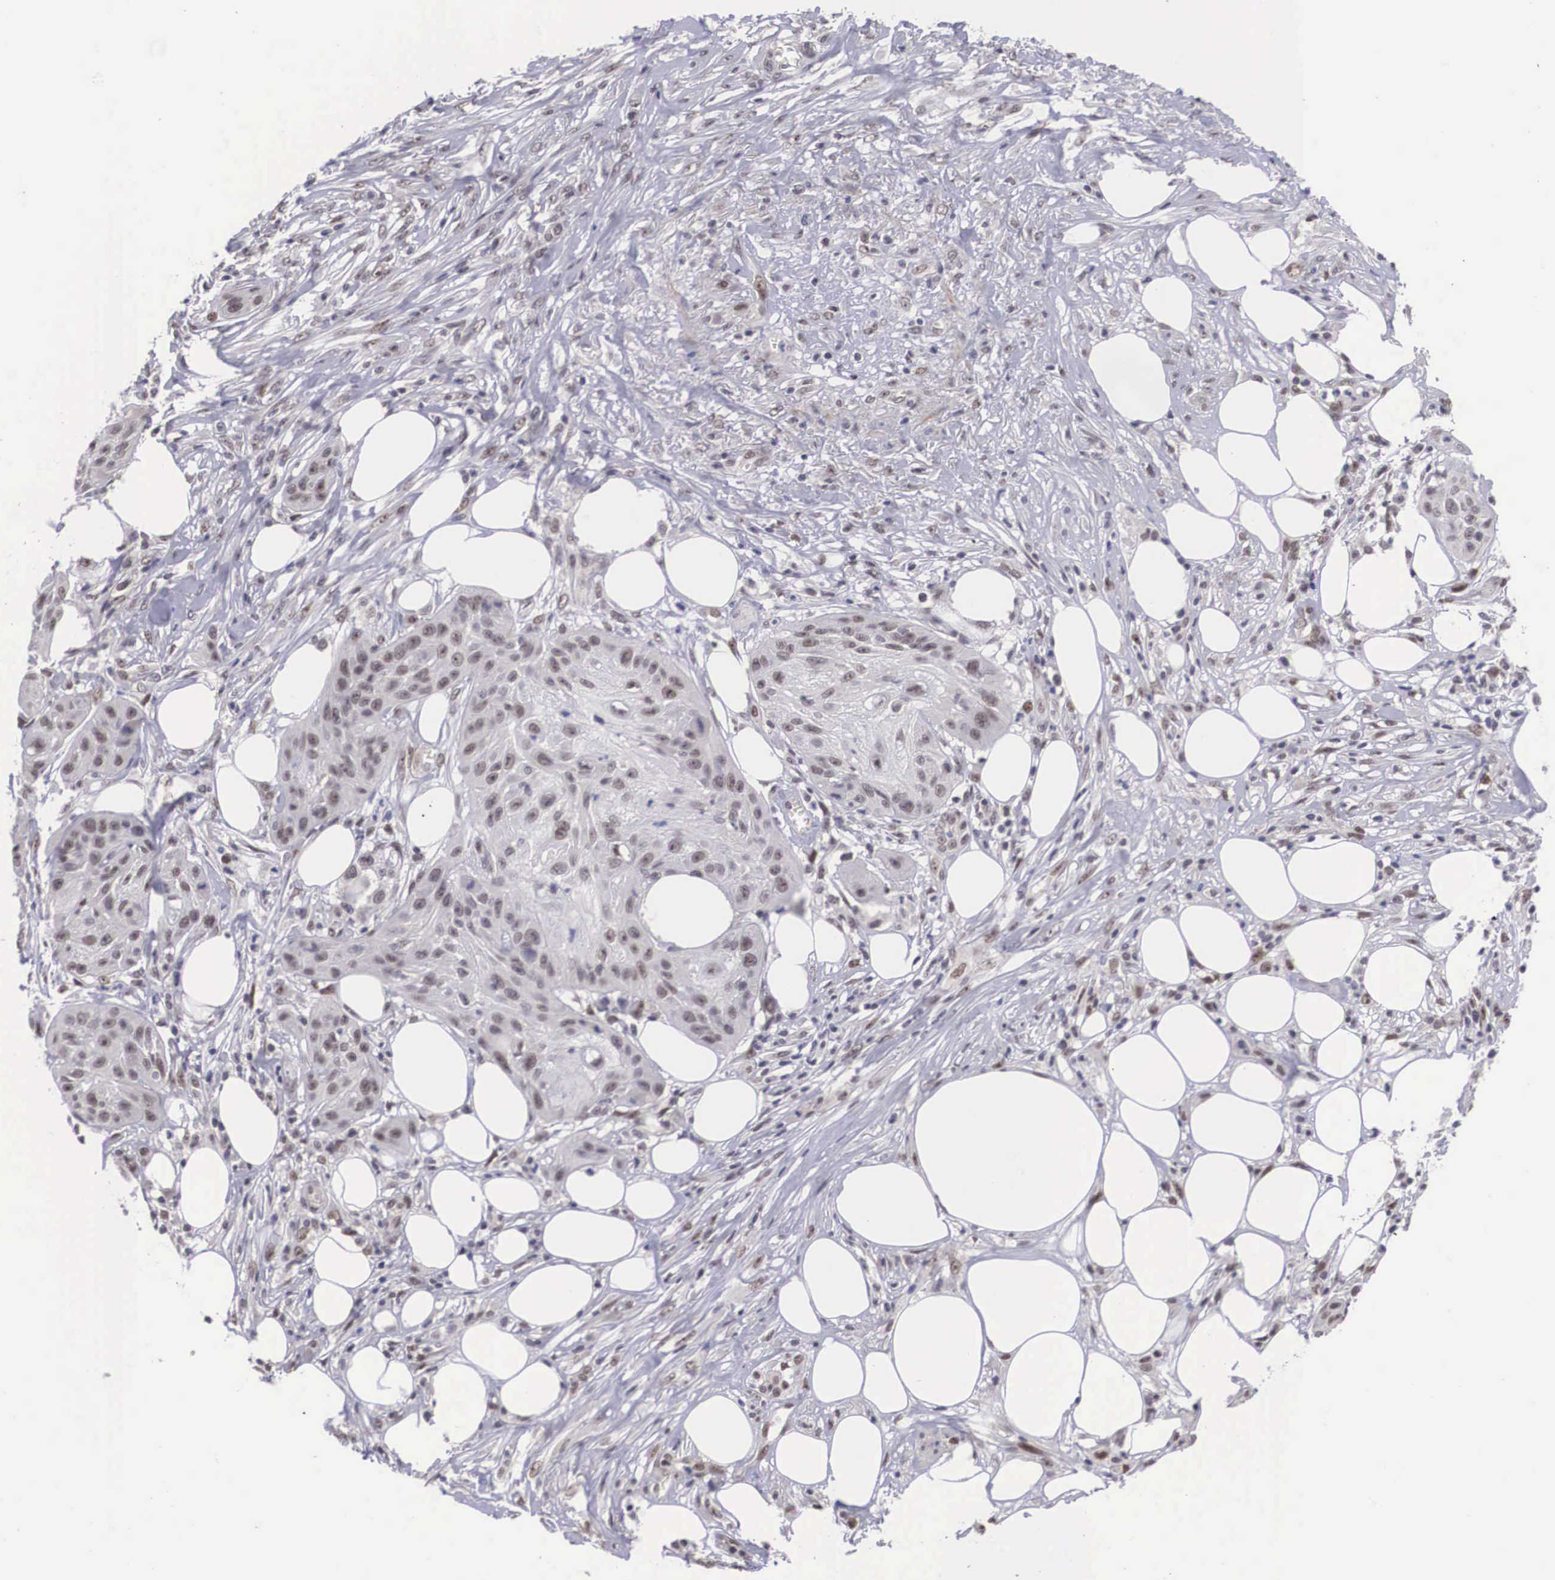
{"staining": {"intensity": "weak", "quantity": "<25%", "location": "nuclear"}, "tissue": "skin cancer", "cell_type": "Tumor cells", "image_type": "cancer", "snomed": [{"axis": "morphology", "description": "Squamous cell carcinoma, NOS"}, {"axis": "topography", "description": "Skin"}], "caption": "This photomicrograph is of skin cancer stained with immunohistochemistry to label a protein in brown with the nuclei are counter-stained blue. There is no positivity in tumor cells. Brightfield microscopy of IHC stained with DAB (brown) and hematoxylin (blue), captured at high magnification.", "gene": "ZNF275", "patient": {"sex": "female", "age": 88}}